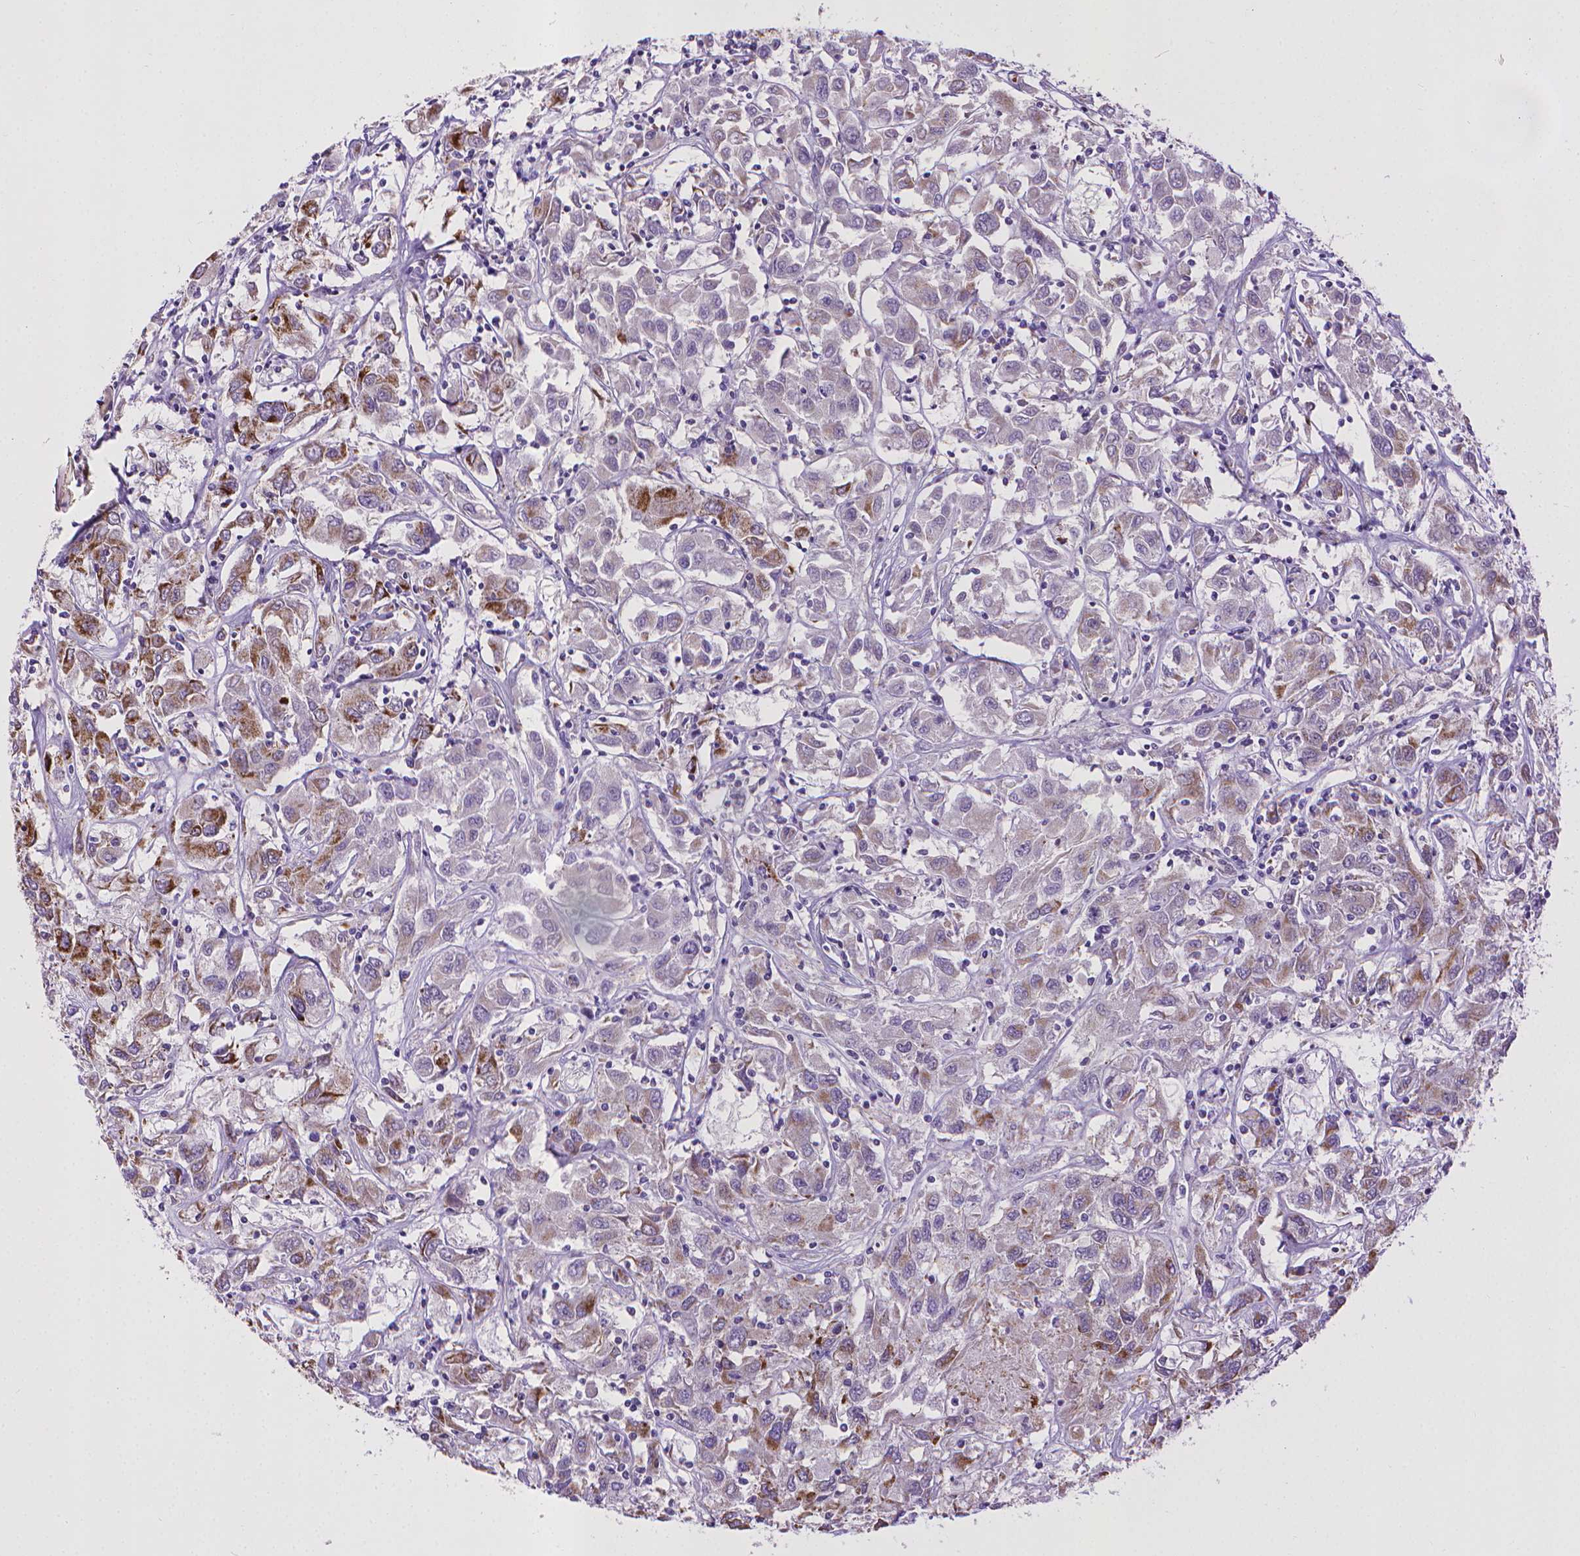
{"staining": {"intensity": "strong", "quantity": "<25%", "location": "cytoplasmic/membranous"}, "tissue": "renal cancer", "cell_type": "Tumor cells", "image_type": "cancer", "snomed": [{"axis": "morphology", "description": "Adenocarcinoma, NOS"}, {"axis": "topography", "description": "Kidney"}], "caption": "Renal cancer (adenocarcinoma) was stained to show a protein in brown. There is medium levels of strong cytoplasmic/membranous staining in about <25% of tumor cells.", "gene": "KMO", "patient": {"sex": "female", "age": 76}}